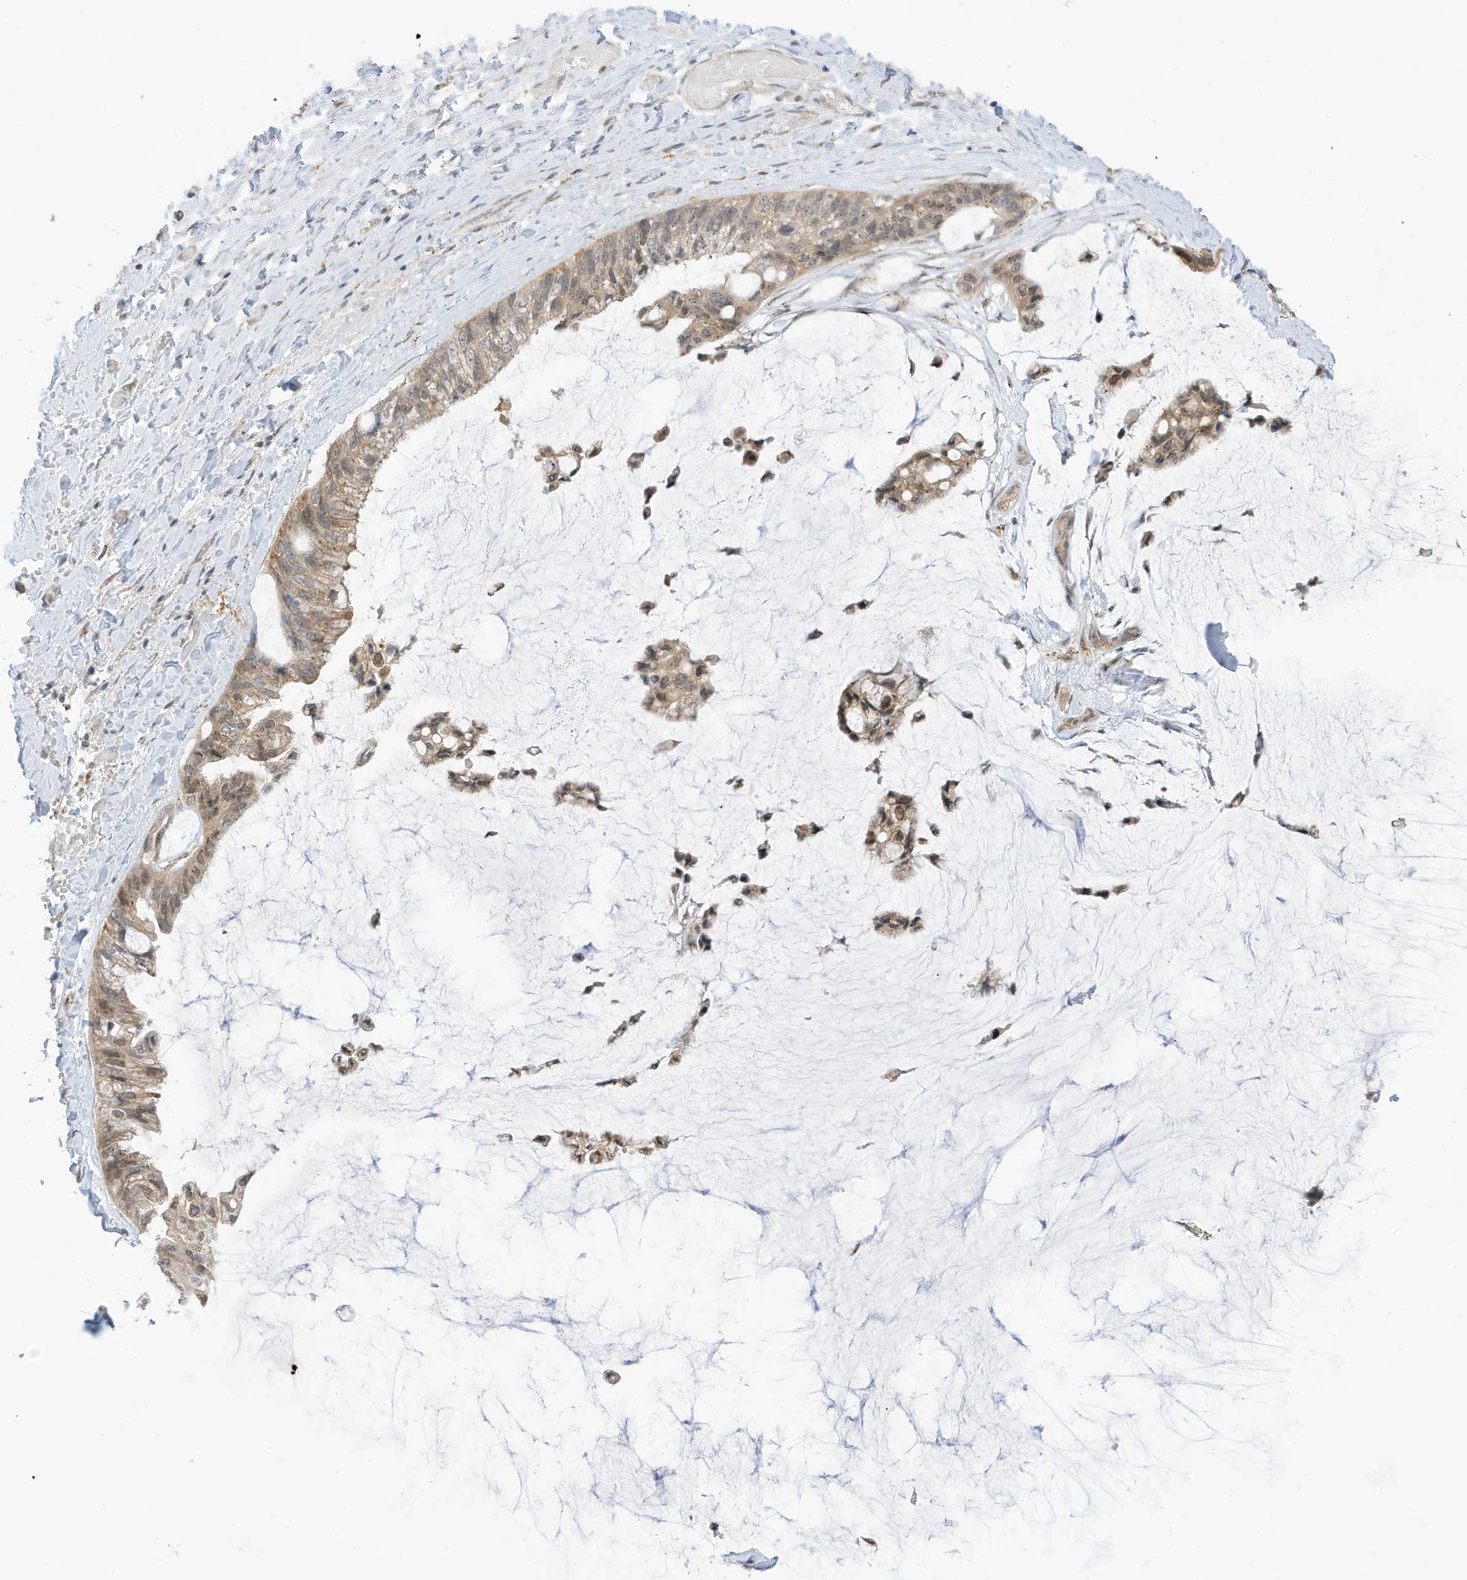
{"staining": {"intensity": "weak", "quantity": ">75%", "location": "cytoplasmic/membranous,nuclear"}, "tissue": "ovarian cancer", "cell_type": "Tumor cells", "image_type": "cancer", "snomed": [{"axis": "morphology", "description": "Cystadenocarcinoma, mucinous, NOS"}, {"axis": "topography", "description": "Ovary"}], "caption": "An image of human mucinous cystadenocarcinoma (ovarian) stained for a protein exhibits weak cytoplasmic/membranous and nuclear brown staining in tumor cells. (IHC, brightfield microscopy, high magnification).", "gene": "TAB3", "patient": {"sex": "female", "age": 39}}